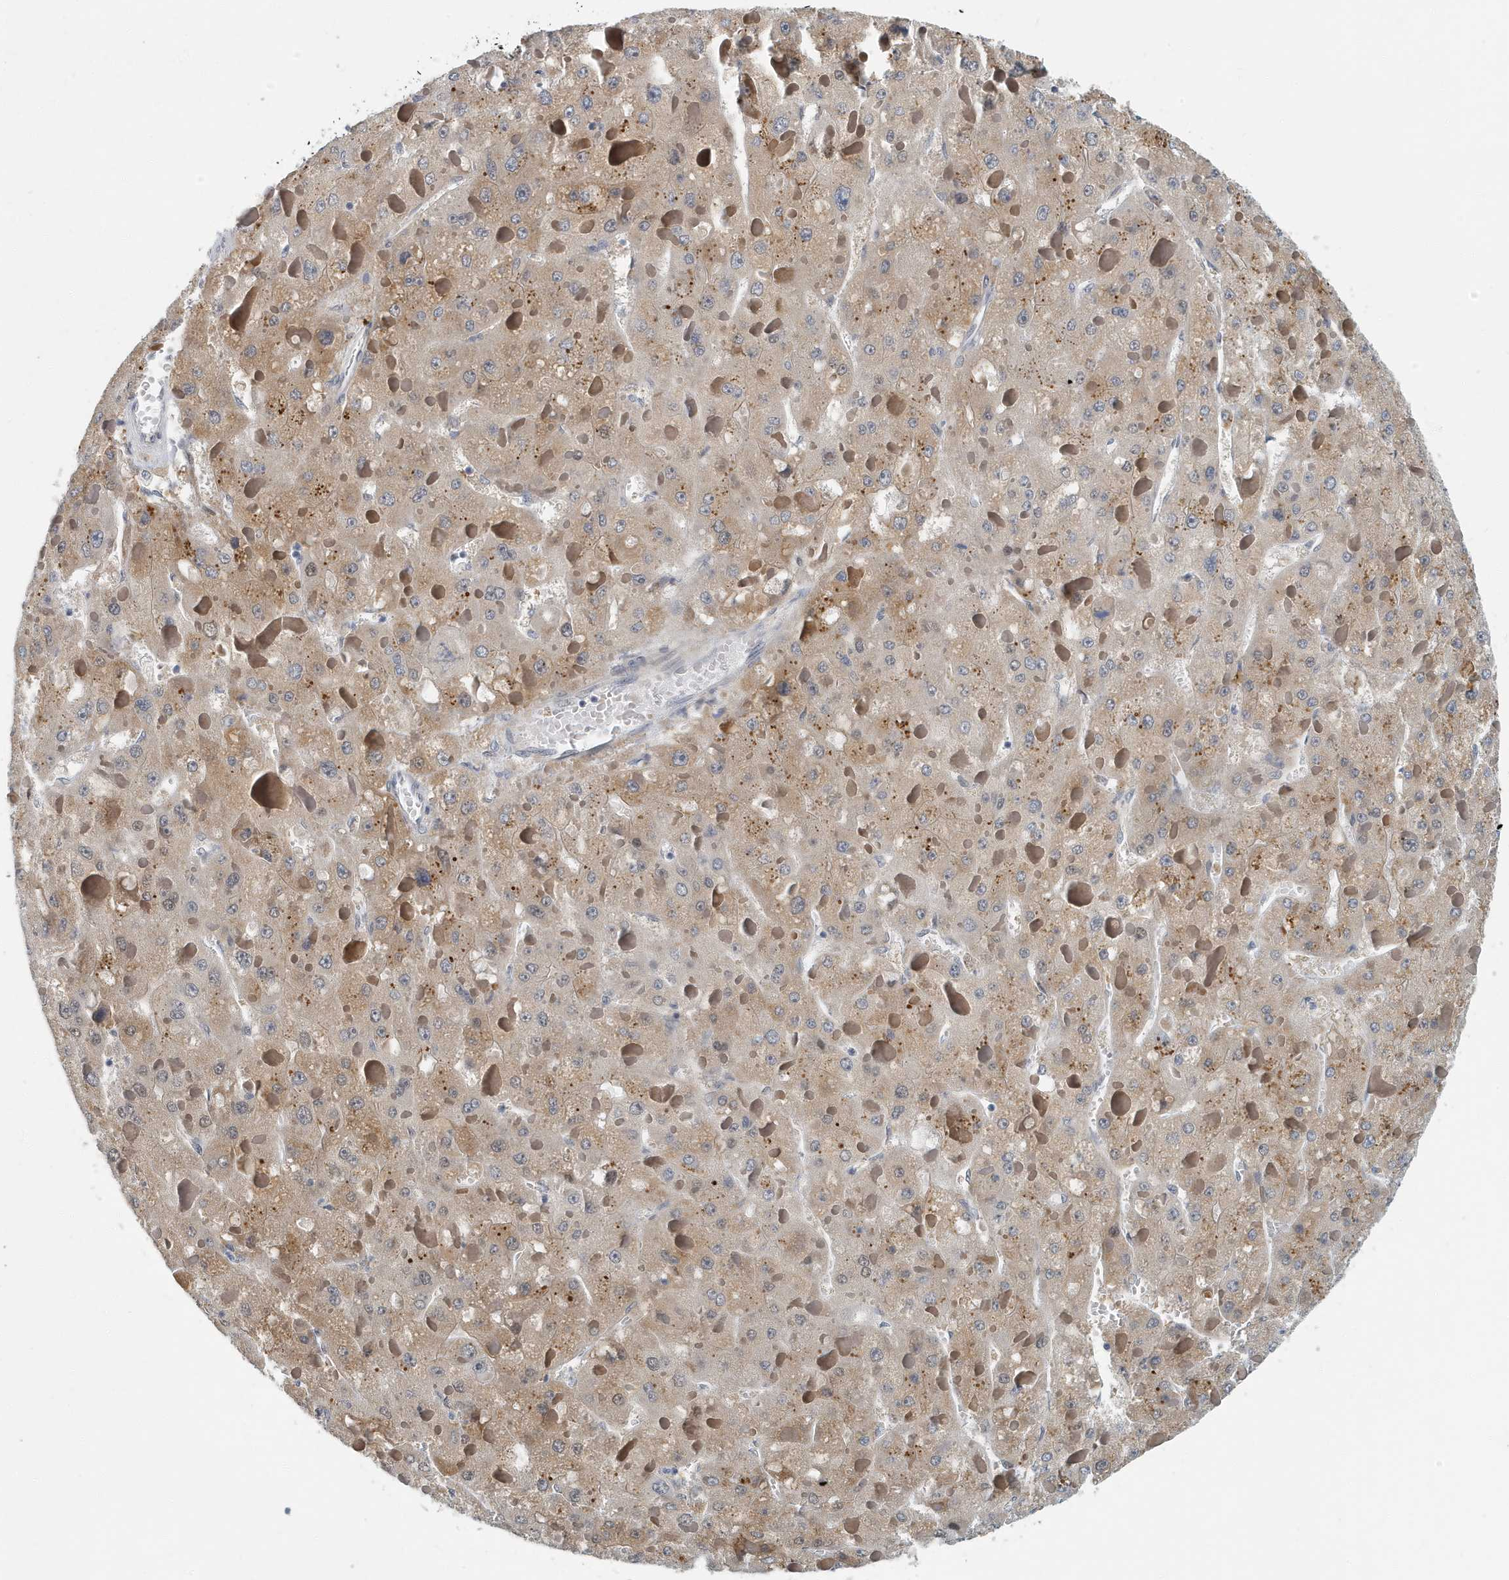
{"staining": {"intensity": "weak", "quantity": "25%-75%", "location": "cytoplasmic/membranous,nuclear"}, "tissue": "liver cancer", "cell_type": "Tumor cells", "image_type": "cancer", "snomed": [{"axis": "morphology", "description": "Carcinoma, Hepatocellular, NOS"}, {"axis": "topography", "description": "Liver"}], "caption": "A low amount of weak cytoplasmic/membranous and nuclear staining is identified in approximately 25%-75% of tumor cells in liver hepatocellular carcinoma tissue.", "gene": "KIF15", "patient": {"sex": "female", "age": 73}}